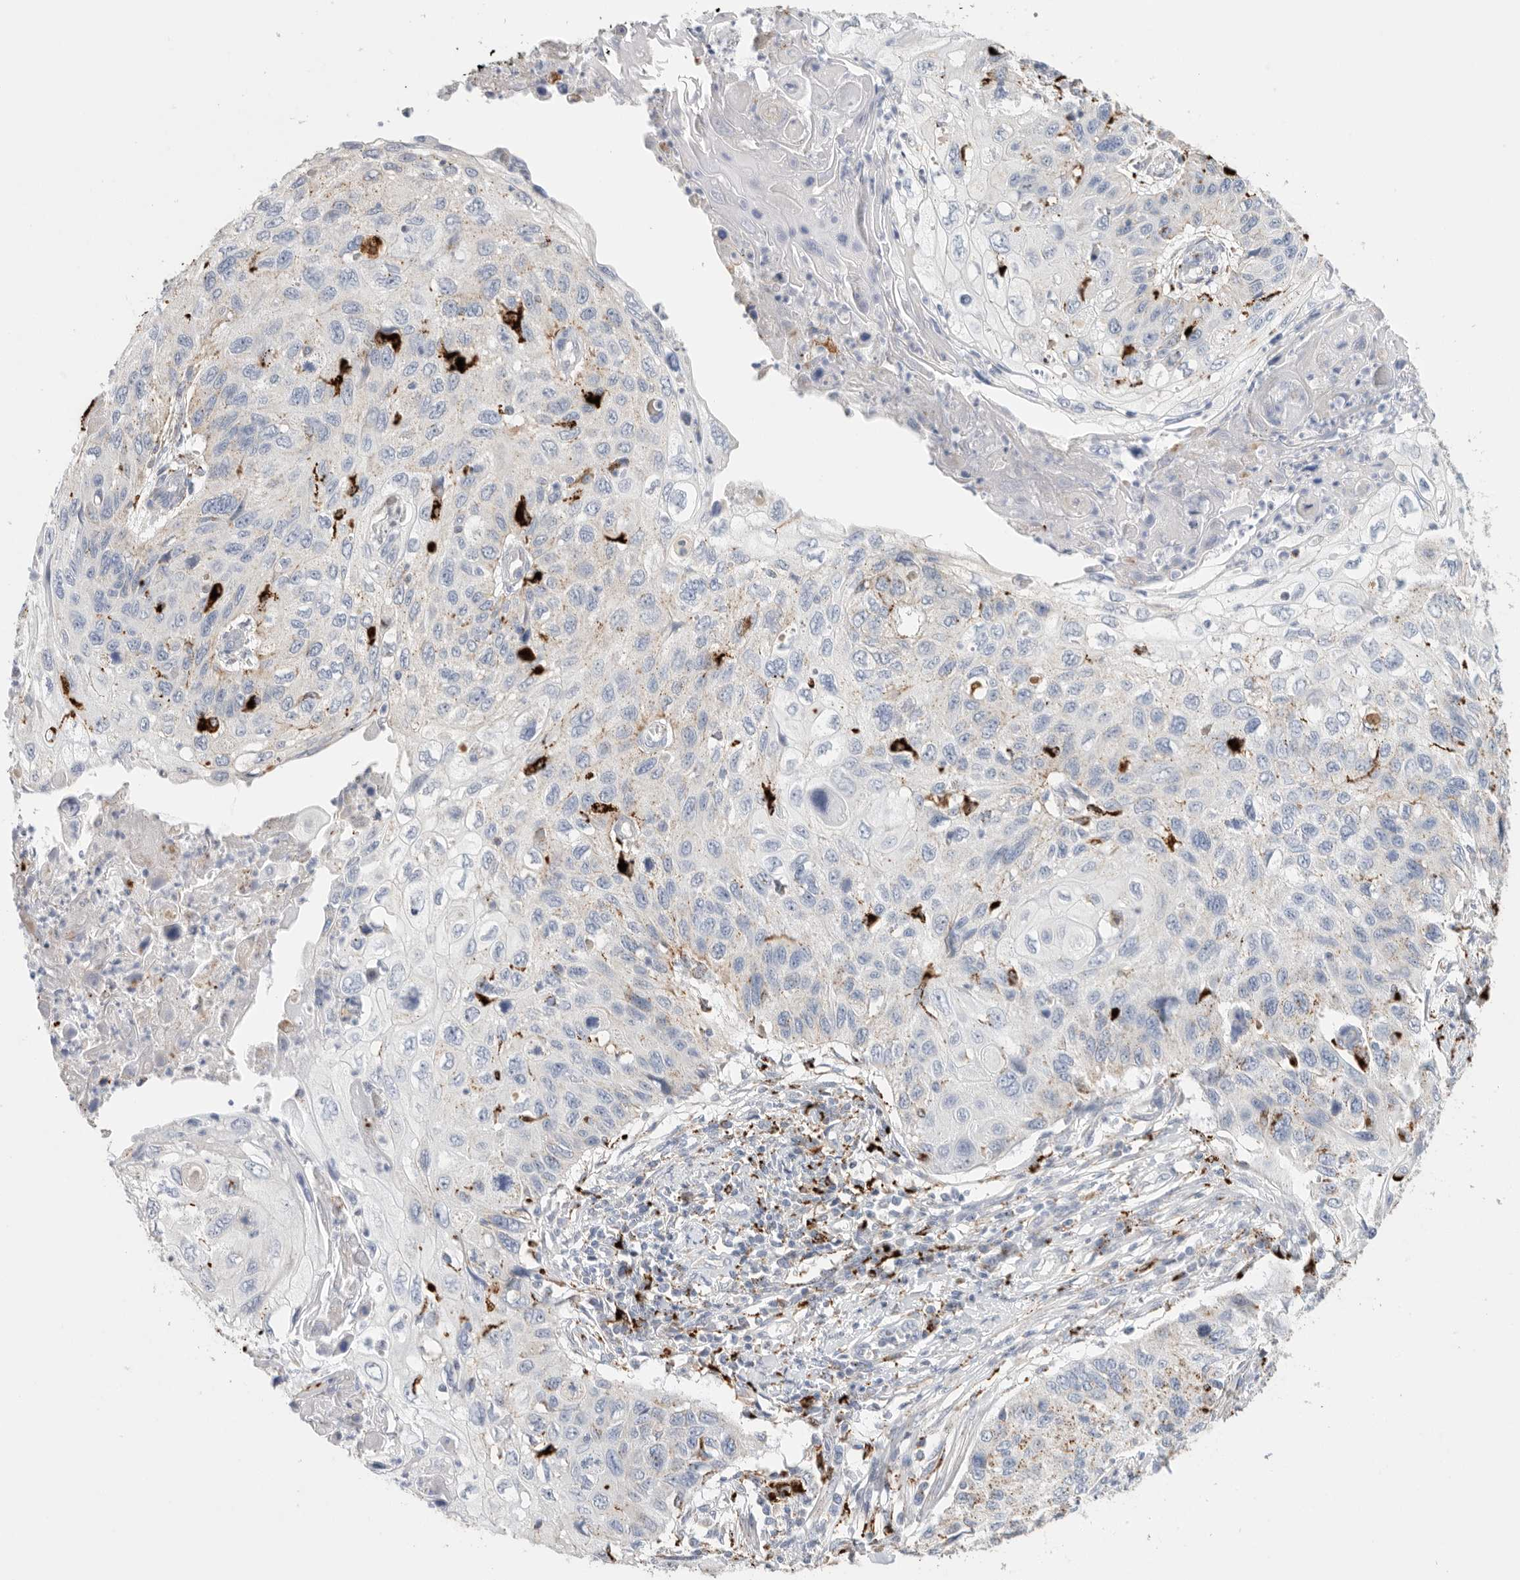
{"staining": {"intensity": "strong", "quantity": "<25%", "location": "cytoplasmic/membranous"}, "tissue": "cervical cancer", "cell_type": "Tumor cells", "image_type": "cancer", "snomed": [{"axis": "morphology", "description": "Squamous cell carcinoma, NOS"}, {"axis": "topography", "description": "Cervix"}], "caption": "An IHC image of neoplastic tissue is shown. Protein staining in brown highlights strong cytoplasmic/membranous positivity in squamous cell carcinoma (cervical) within tumor cells.", "gene": "GGH", "patient": {"sex": "female", "age": 70}}